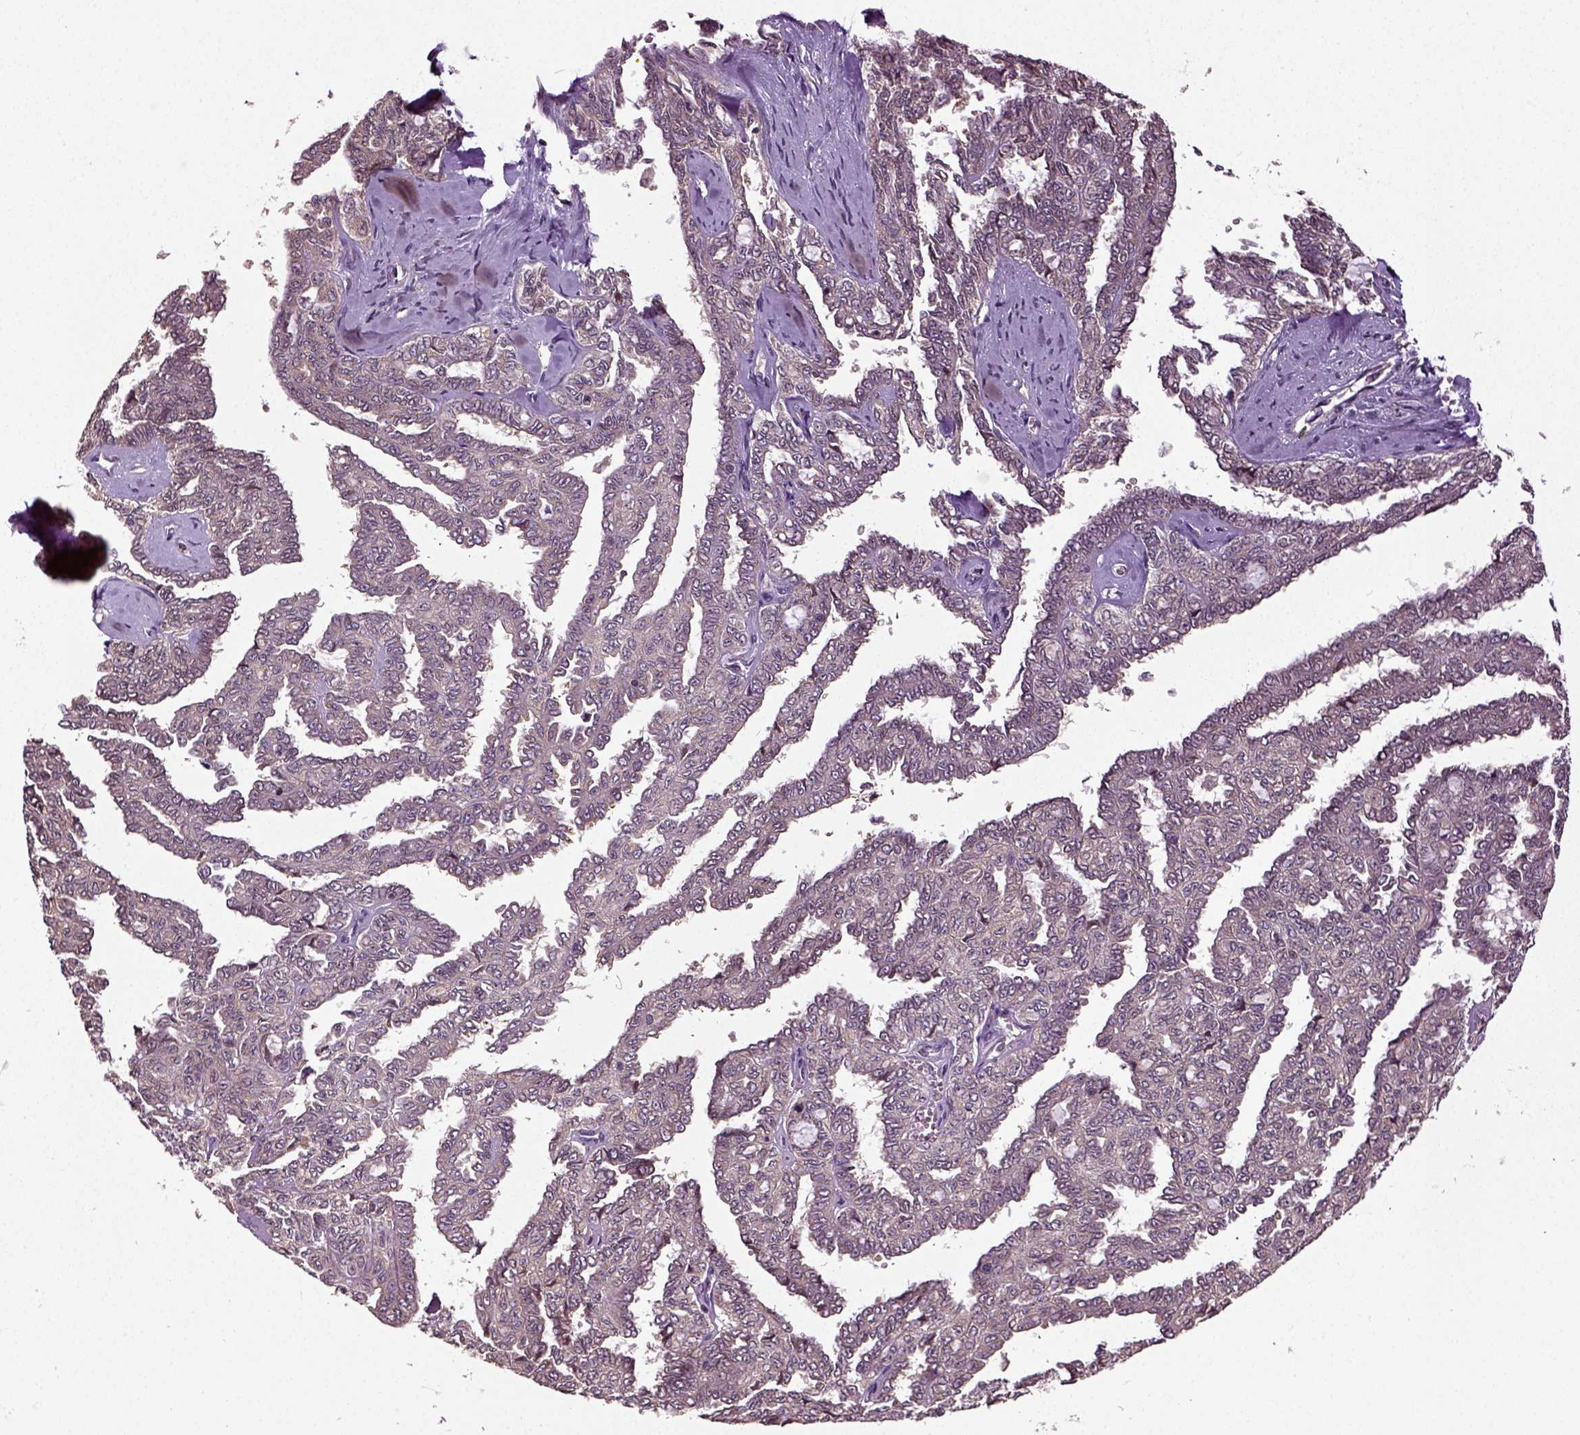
{"staining": {"intensity": "weak", "quantity": "<25%", "location": "cytoplasmic/membranous"}, "tissue": "ovarian cancer", "cell_type": "Tumor cells", "image_type": "cancer", "snomed": [{"axis": "morphology", "description": "Cystadenocarcinoma, serous, NOS"}, {"axis": "topography", "description": "Ovary"}], "caption": "A high-resolution histopathology image shows immunohistochemistry staining of ovarian serous cystadenocarcinoma, which demonstrates no significant expression in tumor cells.", "gene": "ERV3-1", "patient": {"sex": "female", "age": 71}}